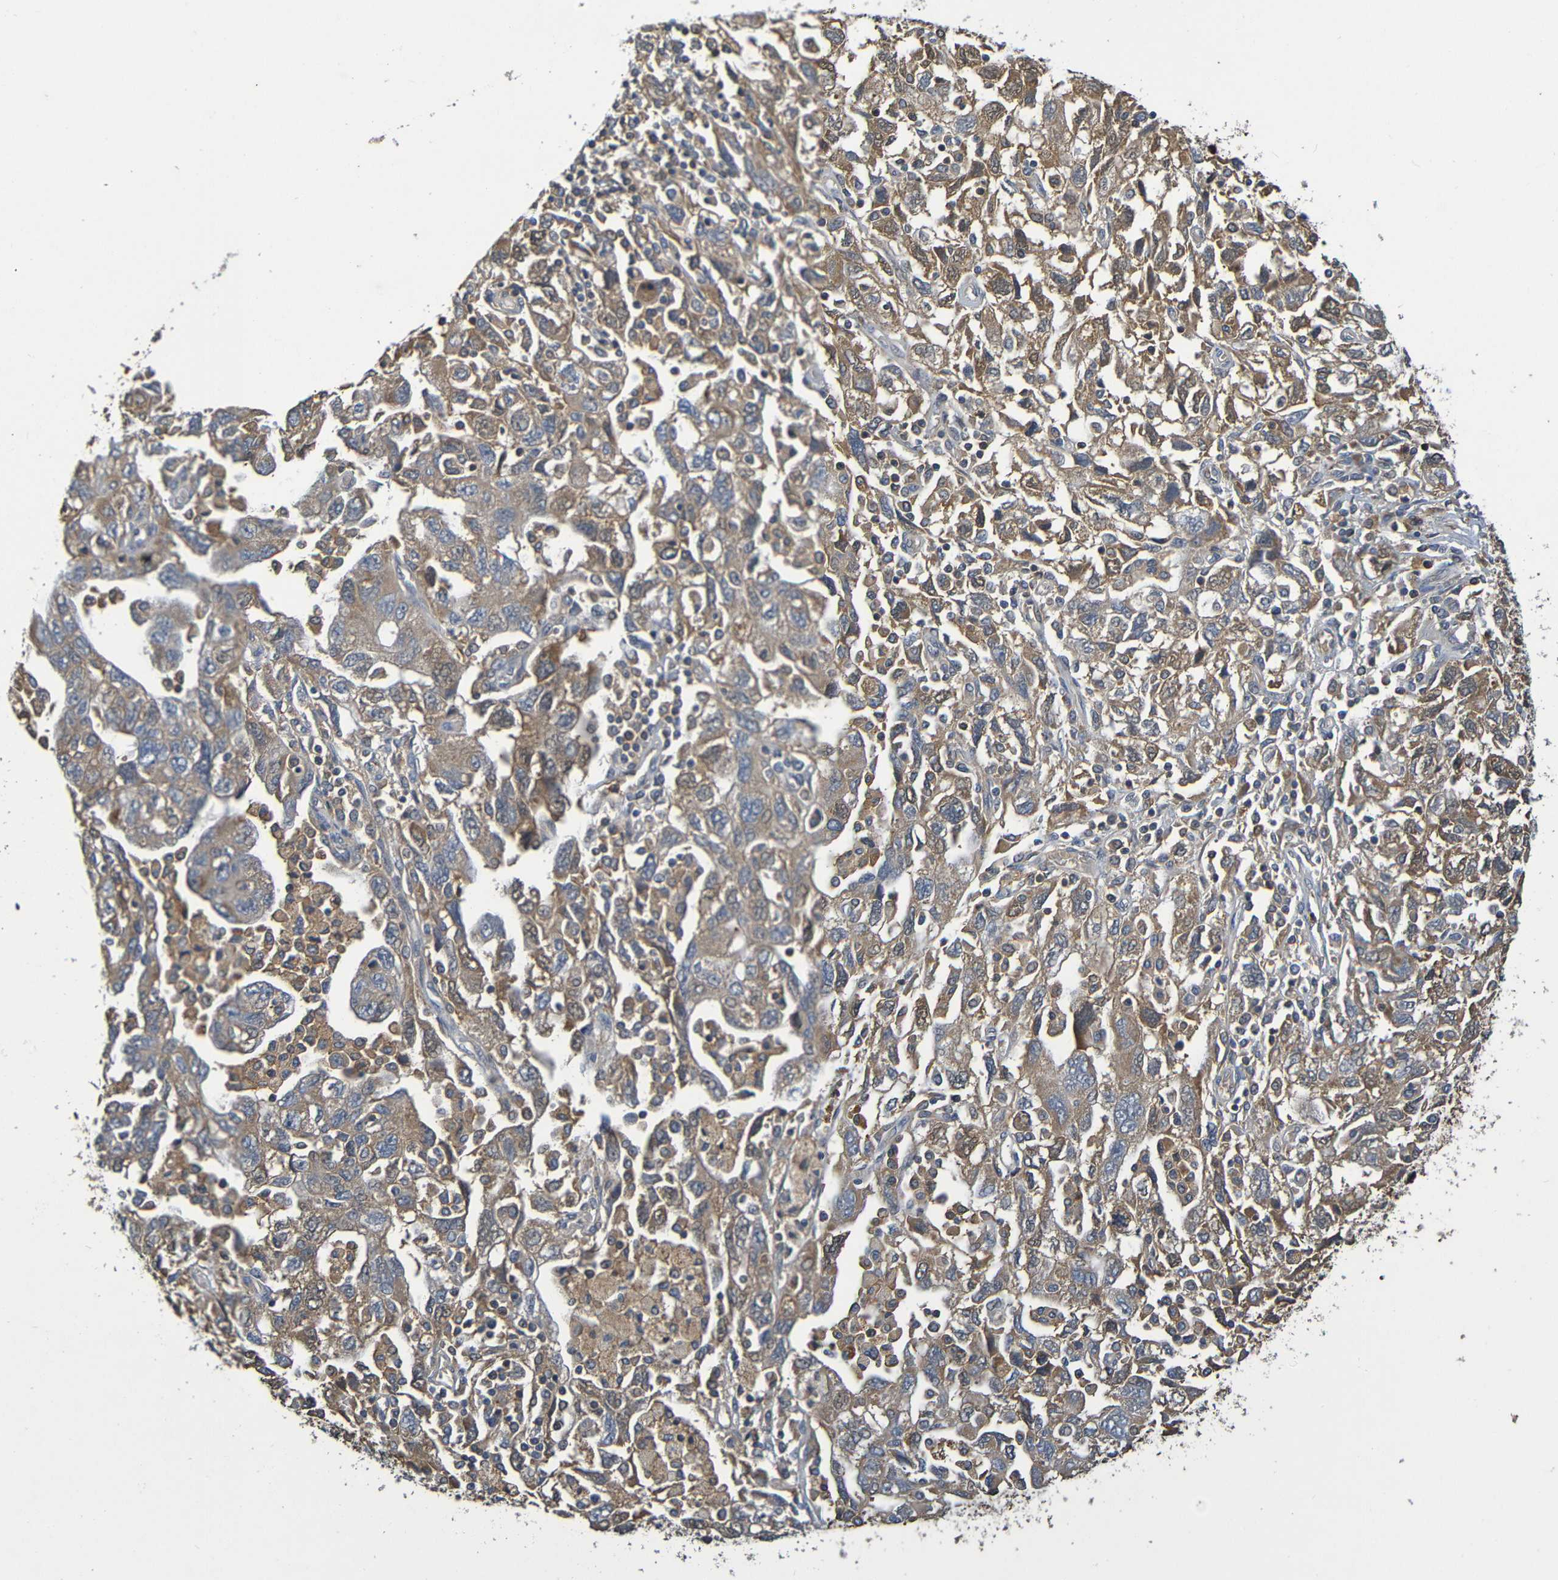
{"staining": {"intensity": "moderate", "quantity": ">75%", "location": "cytoplasmic/membranous"}, "tissue": "ovarian cancer", "cell_type": "Tumor cells", "image_type": "cancer", "snomed": [{"axis": "morphology", "description": "Carcinoma, NOS"}, {"axis": "morphology", "description": "Cystadenocarcinoma, serous, NOS"}, {"axis": "topography", "description": "Ovary"}], "caption": "High-power microscopy captured an IHC image of ovarian carcinoma, revealing moderate cytoplasmic/membranous staining in about >75% of tumor cells.", "gene": "C1QA", "patient": {"sex": "female", "age": 69}}